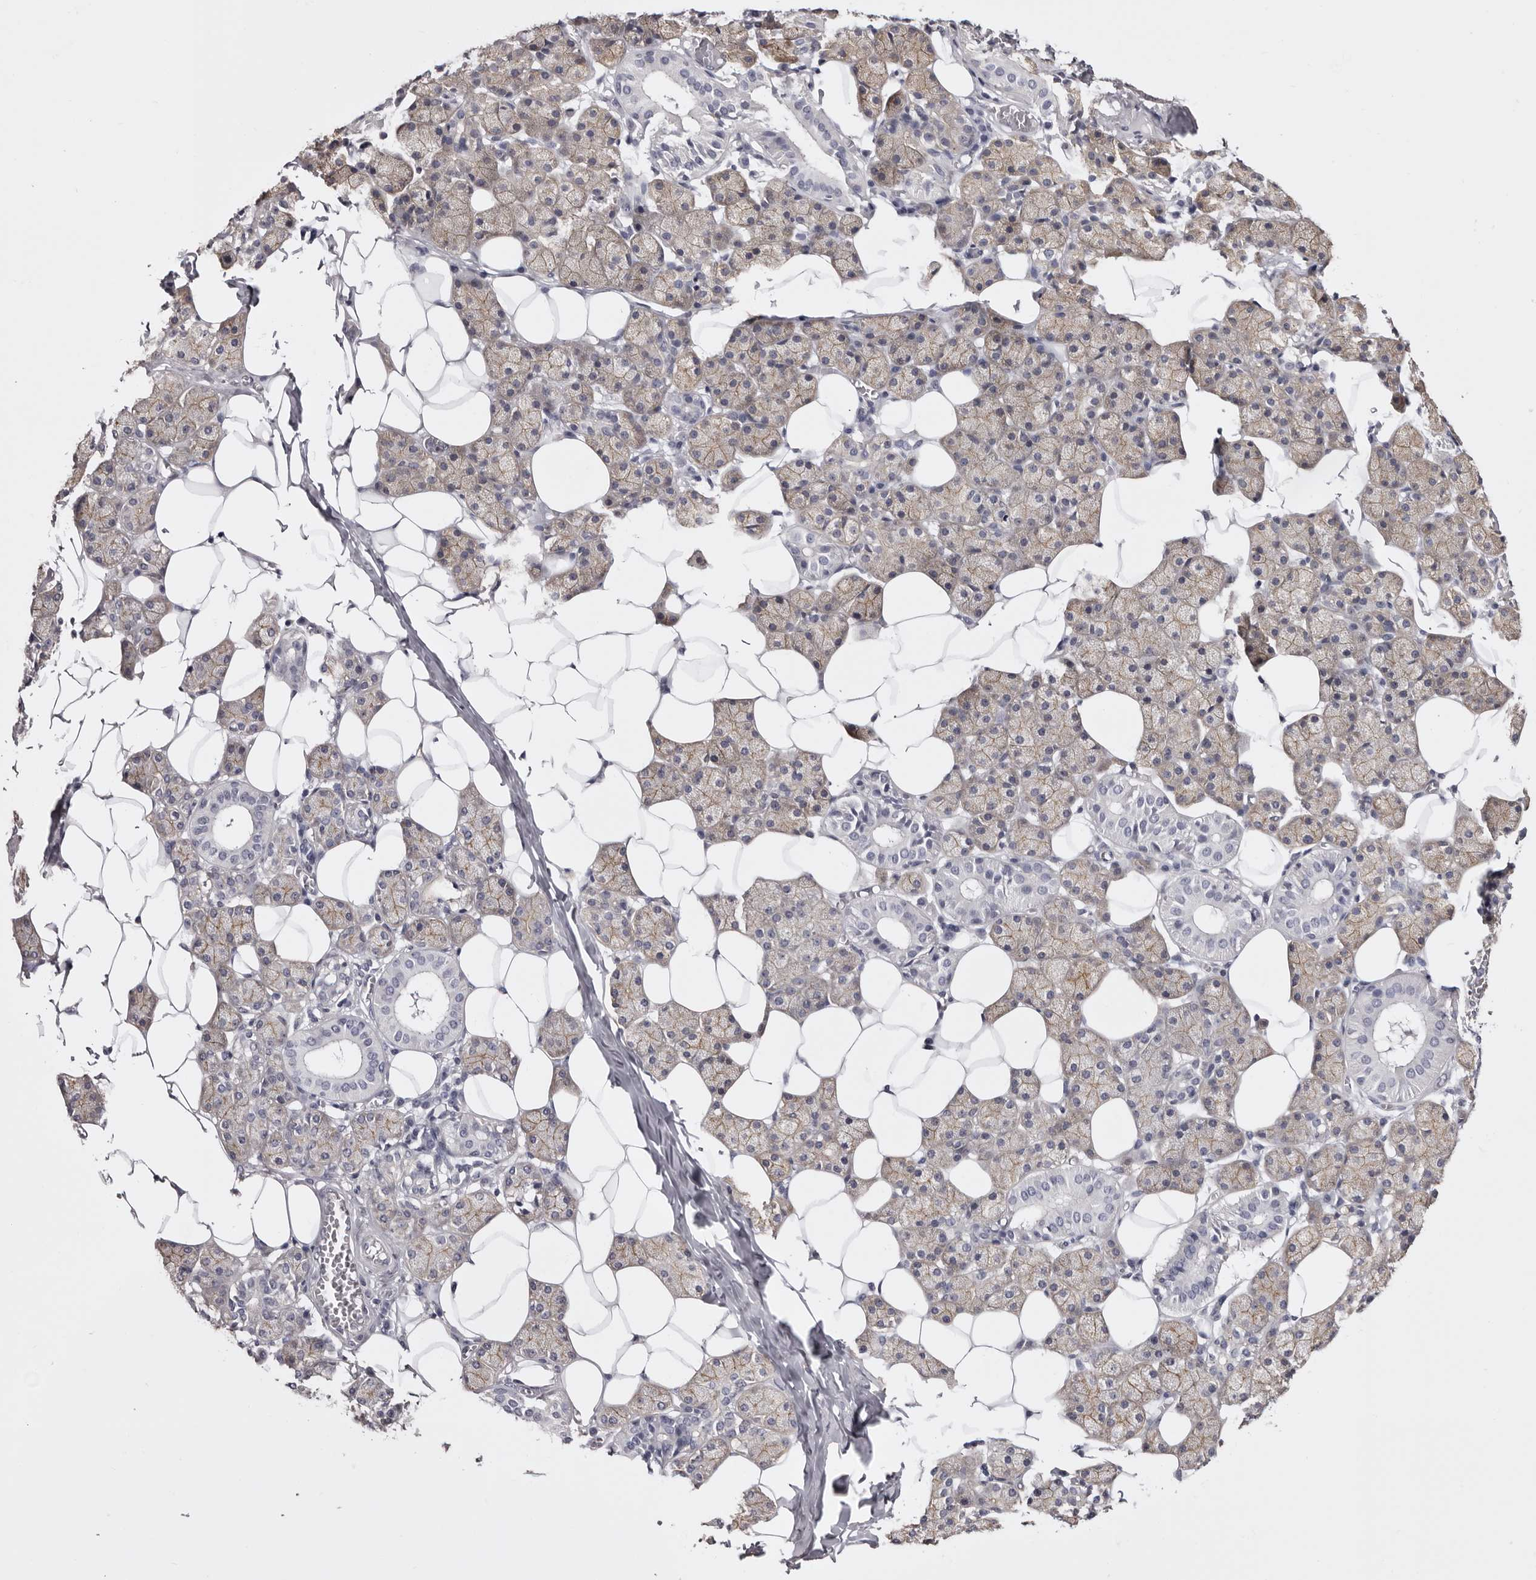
{"staining": {"intensity": "weak", "quantity": "25%-75%", "location": "cytoplasmic/membranous"}, "tissue": "salivary gland", "cell_type": "Glandular cells", "image_type": "normal", "snomed": [{"axis": "morphology", "description": "Normal tissue, NOS"}, {"axis": "topography", "description": "Salivary gland"}], "caption": "Brown immunohistochemical staining in unremarkable human salivary gland demonstrates weak cytoplasmic/membranous staining in about 25%-75% of glandular cells.", "gene": "LAD1", "patient": {"sex": "female", "age": 33}}